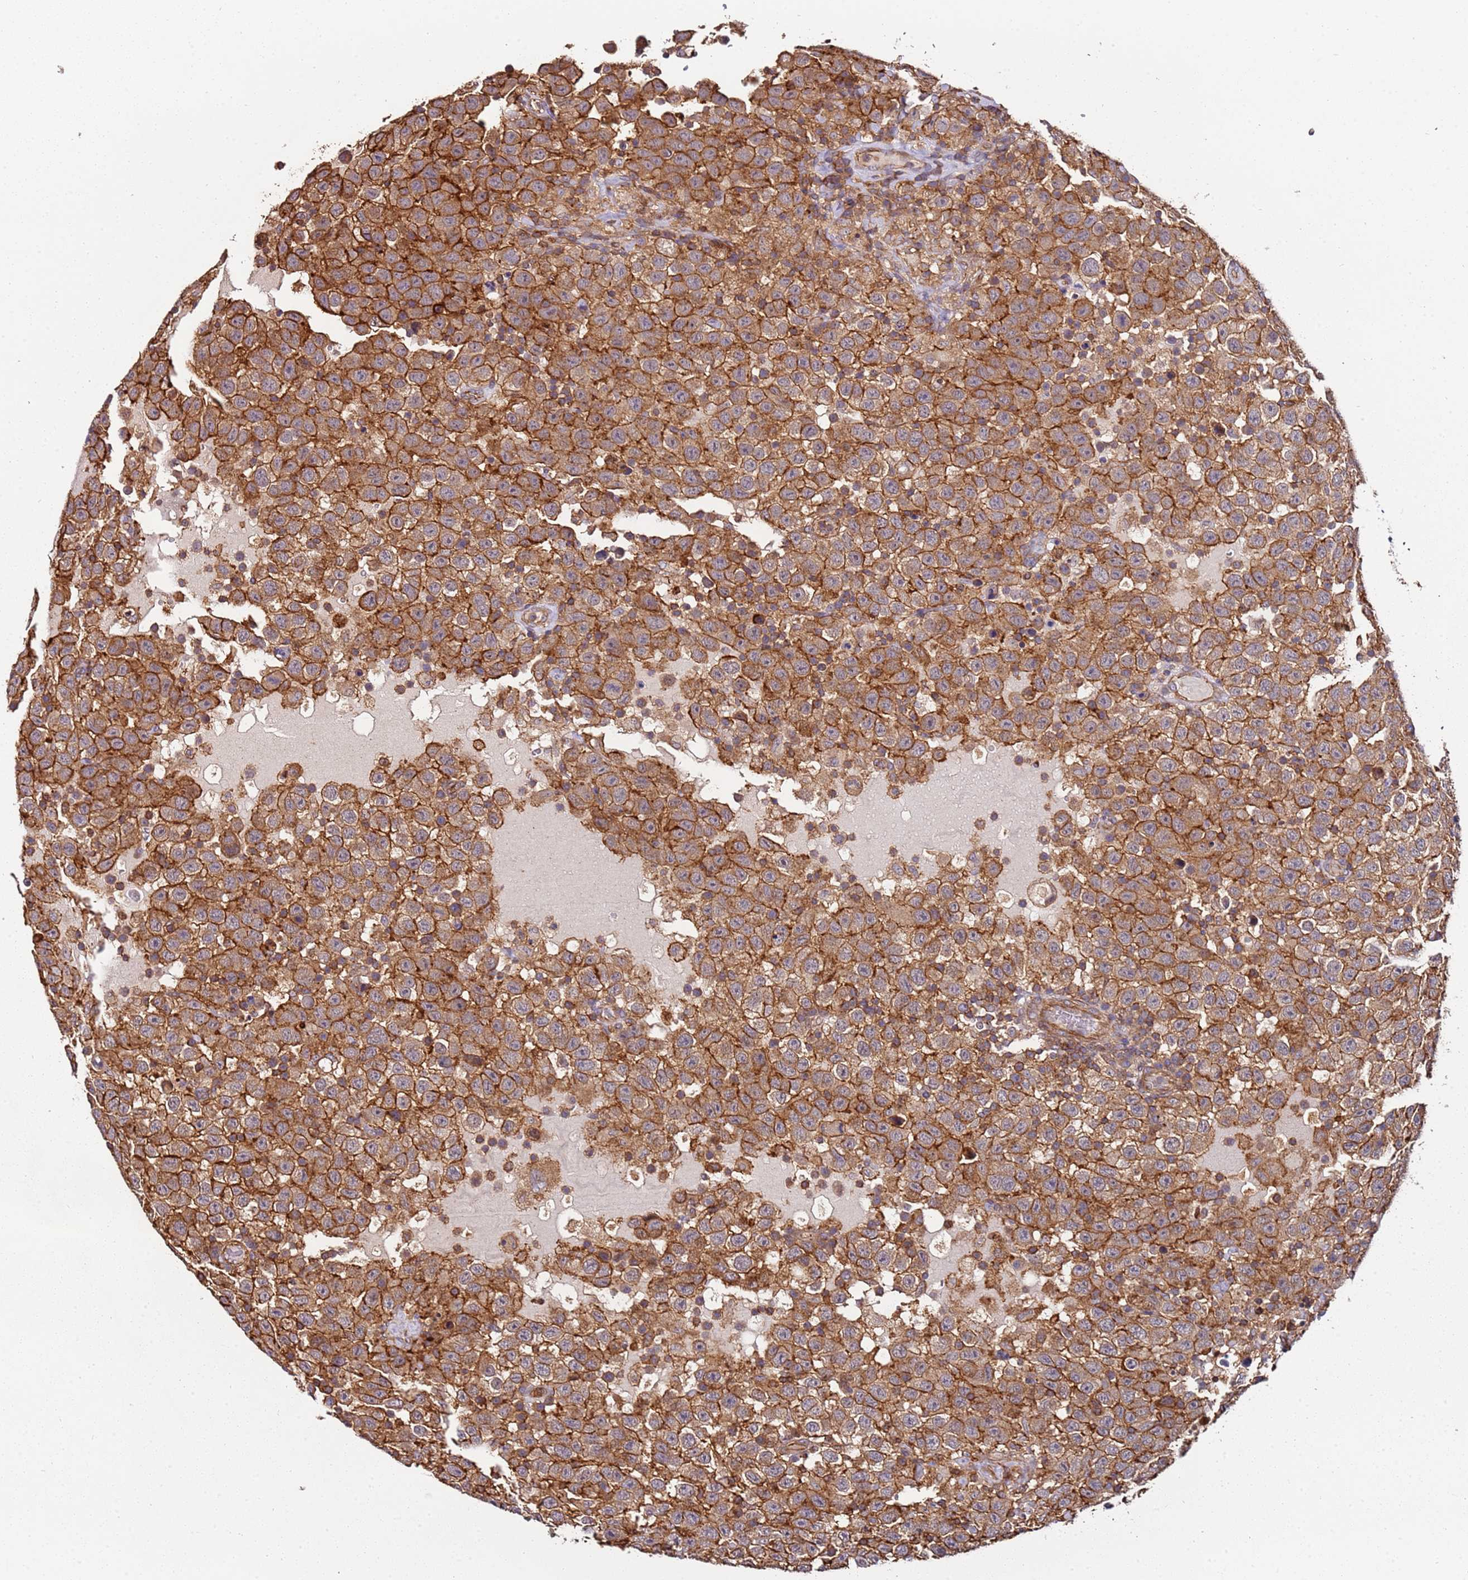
{"staining": {"intensity": "moderate", "quantity": ">75%", "location": "cytoplasmic/membranous"}, "tissue": "testis cancer", "cell_type": "Tumor cells", "image_type": "cancer", "snomed": [{"axis": "morphology", "description": "Seminoma, NOS"}, {"axis": "topography", "description": "Testis"}], "caption": "Human seminoma (testis) stained for a protein (brown) exhibits moderate cytoplasmic/membranous positive staining in approximately >75% of tumor cells.", "gene": "CYP2U1", "patient": {"sex": "male", "age": 41}}